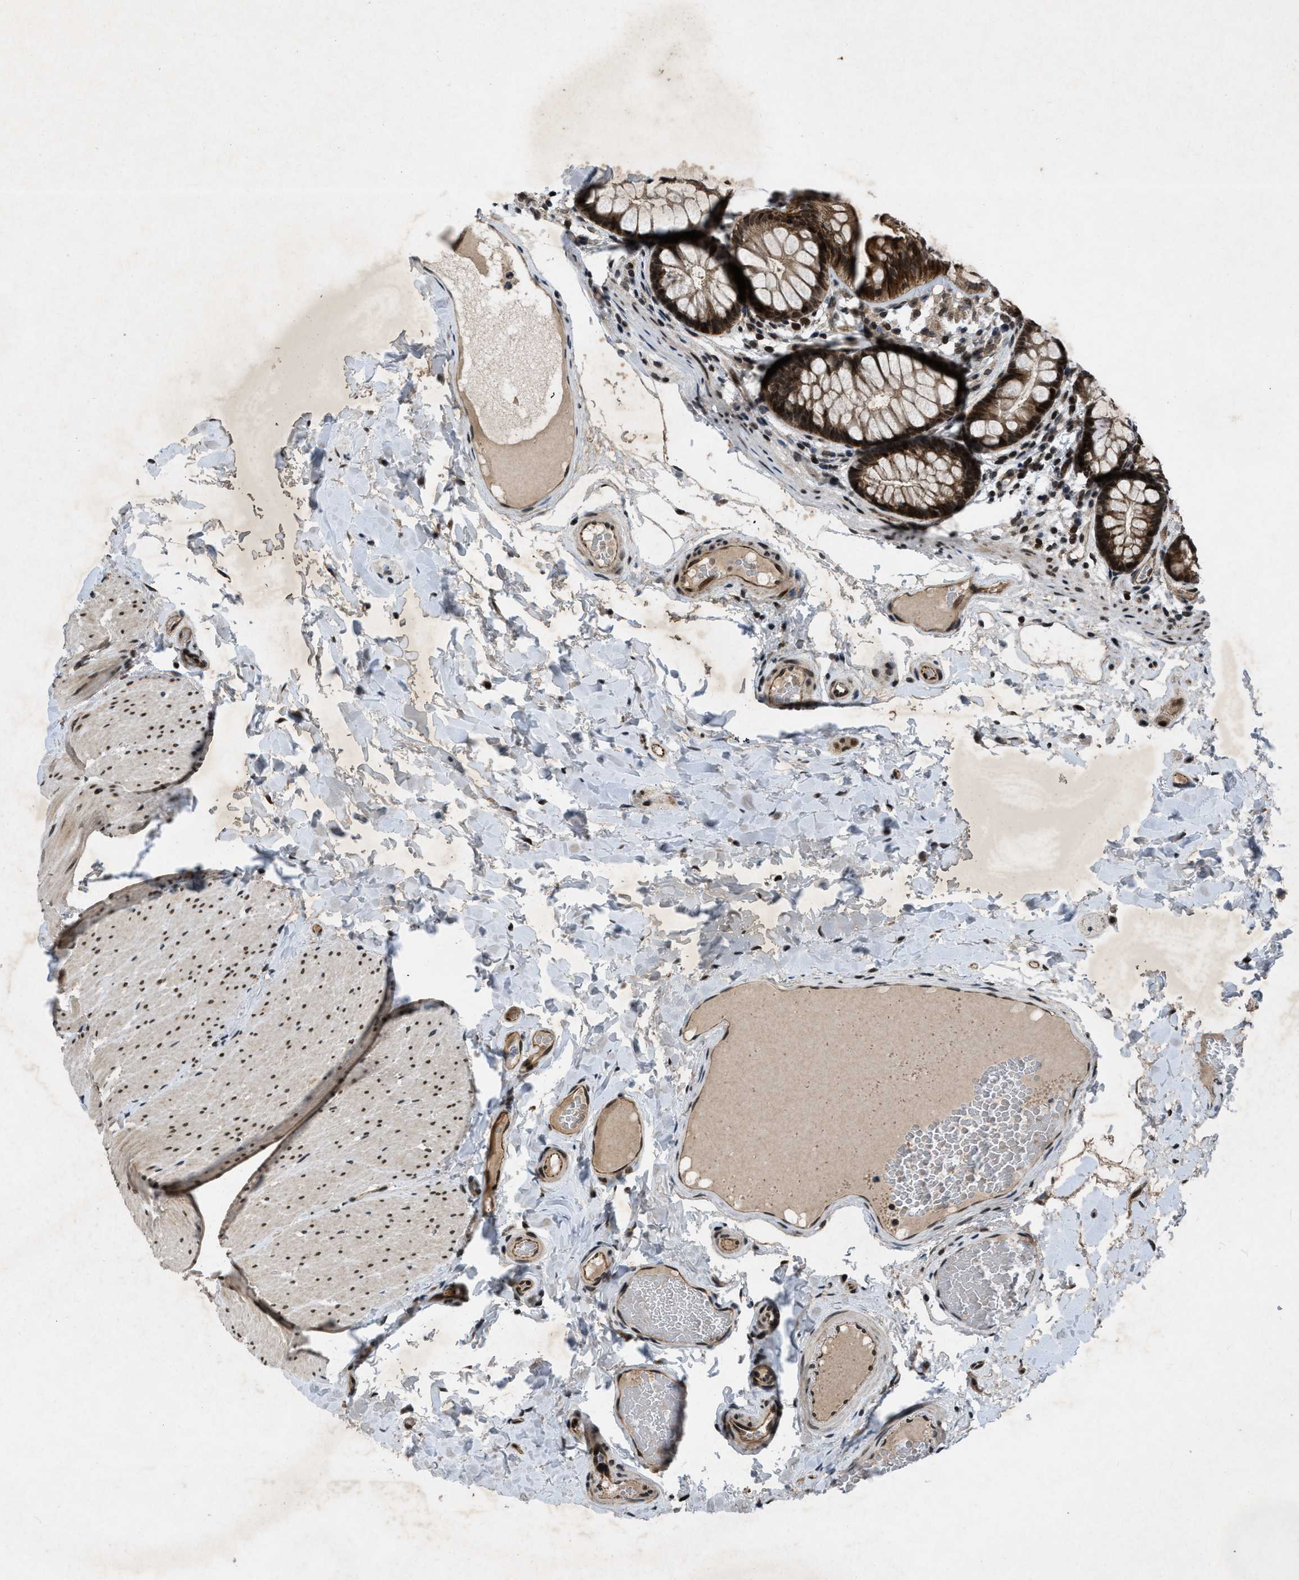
{"staining": {"intensity": "strong", "quantity": ">75%", "location": "cytoplasmic/membranous,nuclear"}, "tissue": "colon", "cell_type": "Endothelial cells", "image_type": "normal", "snomed": [{"axis": "morphology", "description": "Normal tissue, NOS"}, {"axis": "topography", "description": "Colon"}], "caption": "DAB (3,3'-diaminobenzidine) immunohistochemical staining of benign human colon demonstrates strong cytoplasmic/membranous,nuclear protein staining in approximately >75% of endothelial cells. (DAB (3,3'-diaminobenzidine) = brown stain, brightfield microscopy at high magnification).", "gene": "ZNHIT1", "patient": {"sex": "female", "age": 56}}